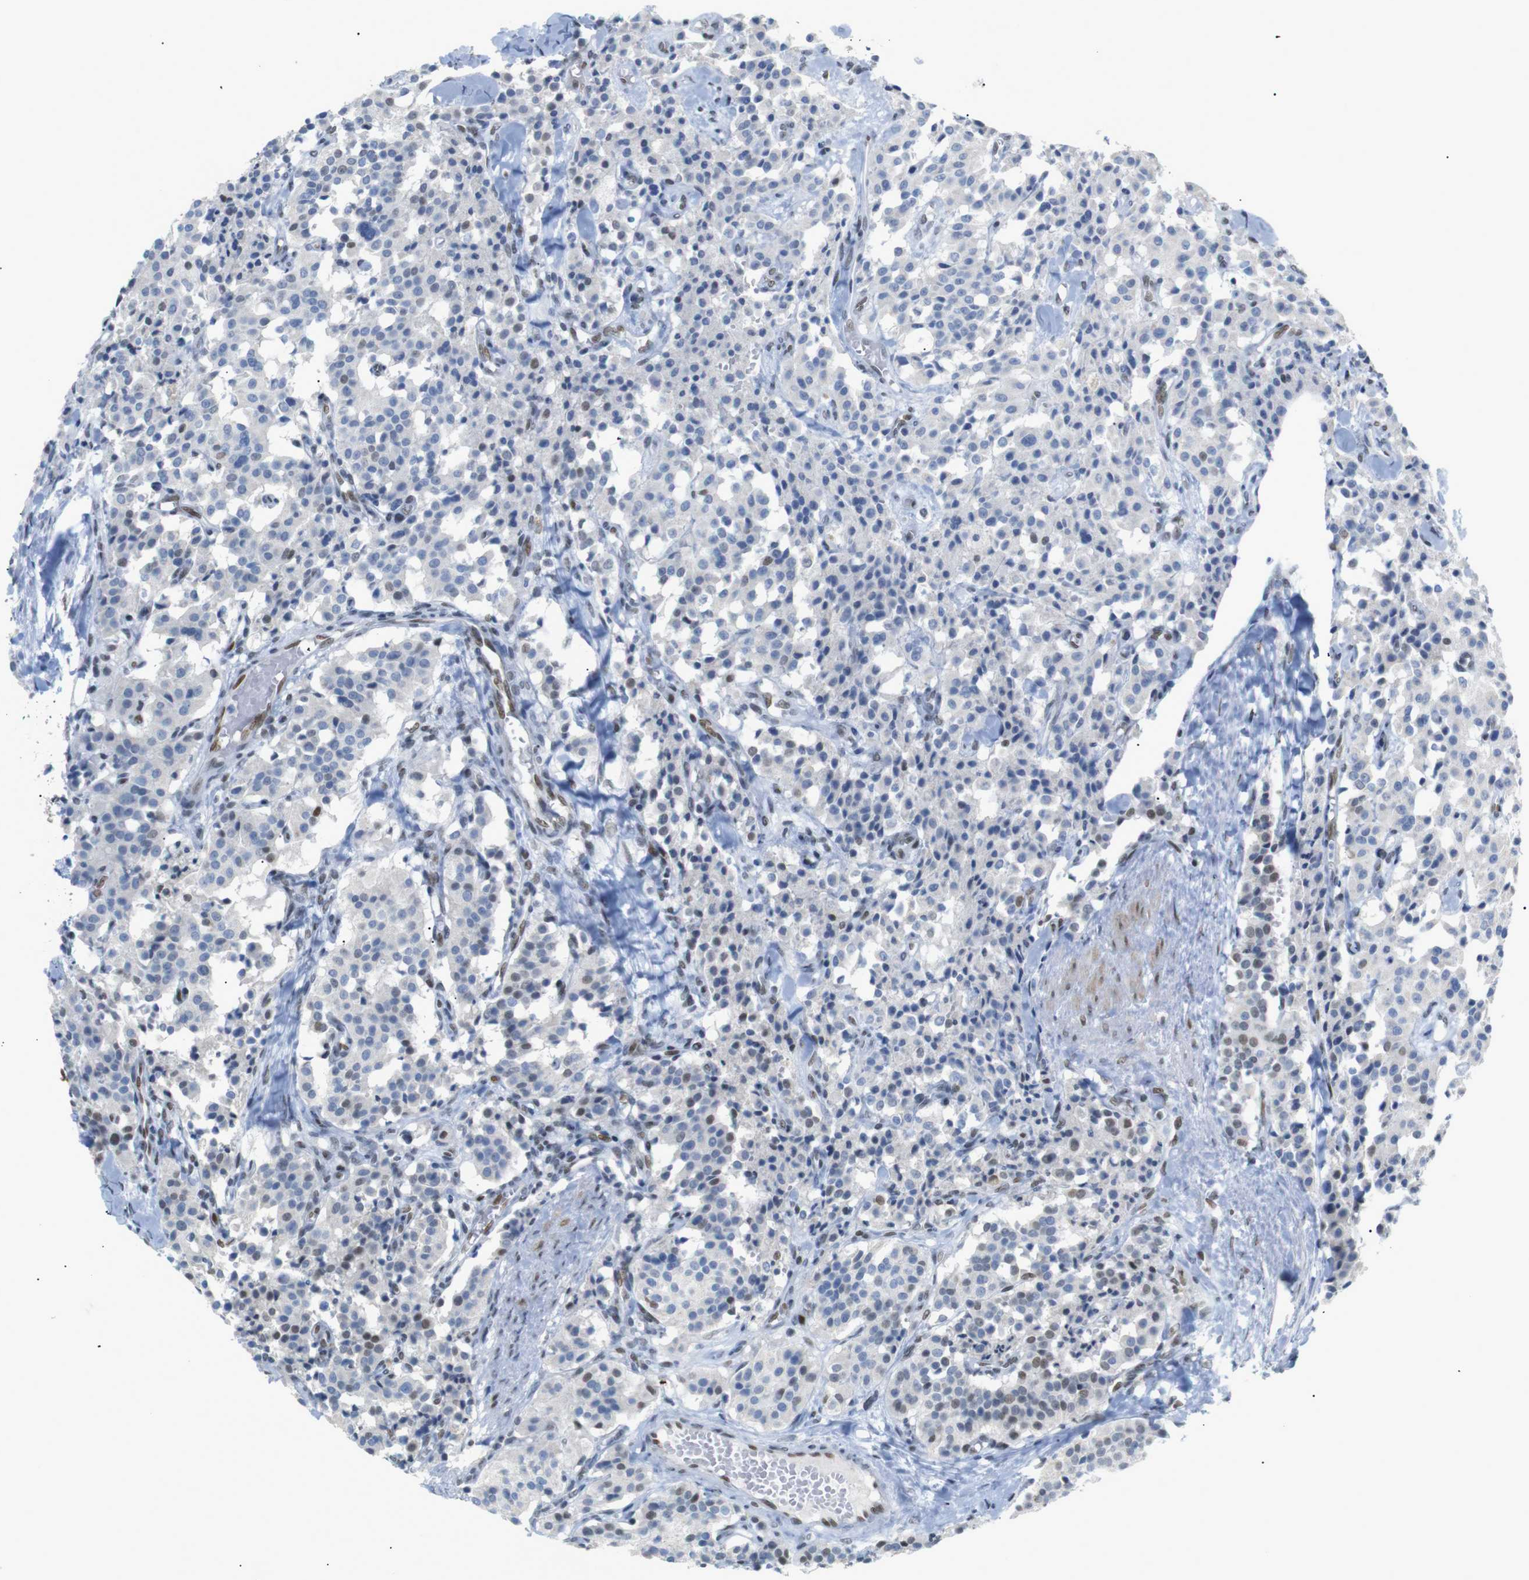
{"staining": {"intensity": "moderate", "quantity": "<25%", "location": "nuclear"}, "tissue": "carcinoid", "cell_type": "Tumor cells", "image_type": "cancer", "snomed": [{"axis": "morphology", "description": "Carcinoid, malignant, NOS"}, {"axis": "topography", "description": "Lung"}], "caption": "An image of human carcinoid stained for a protein displays moderate nuclear brown staining in tumor cells.", "gene": "RIOX2", "patient": {"sex": "male", "age": 30}}